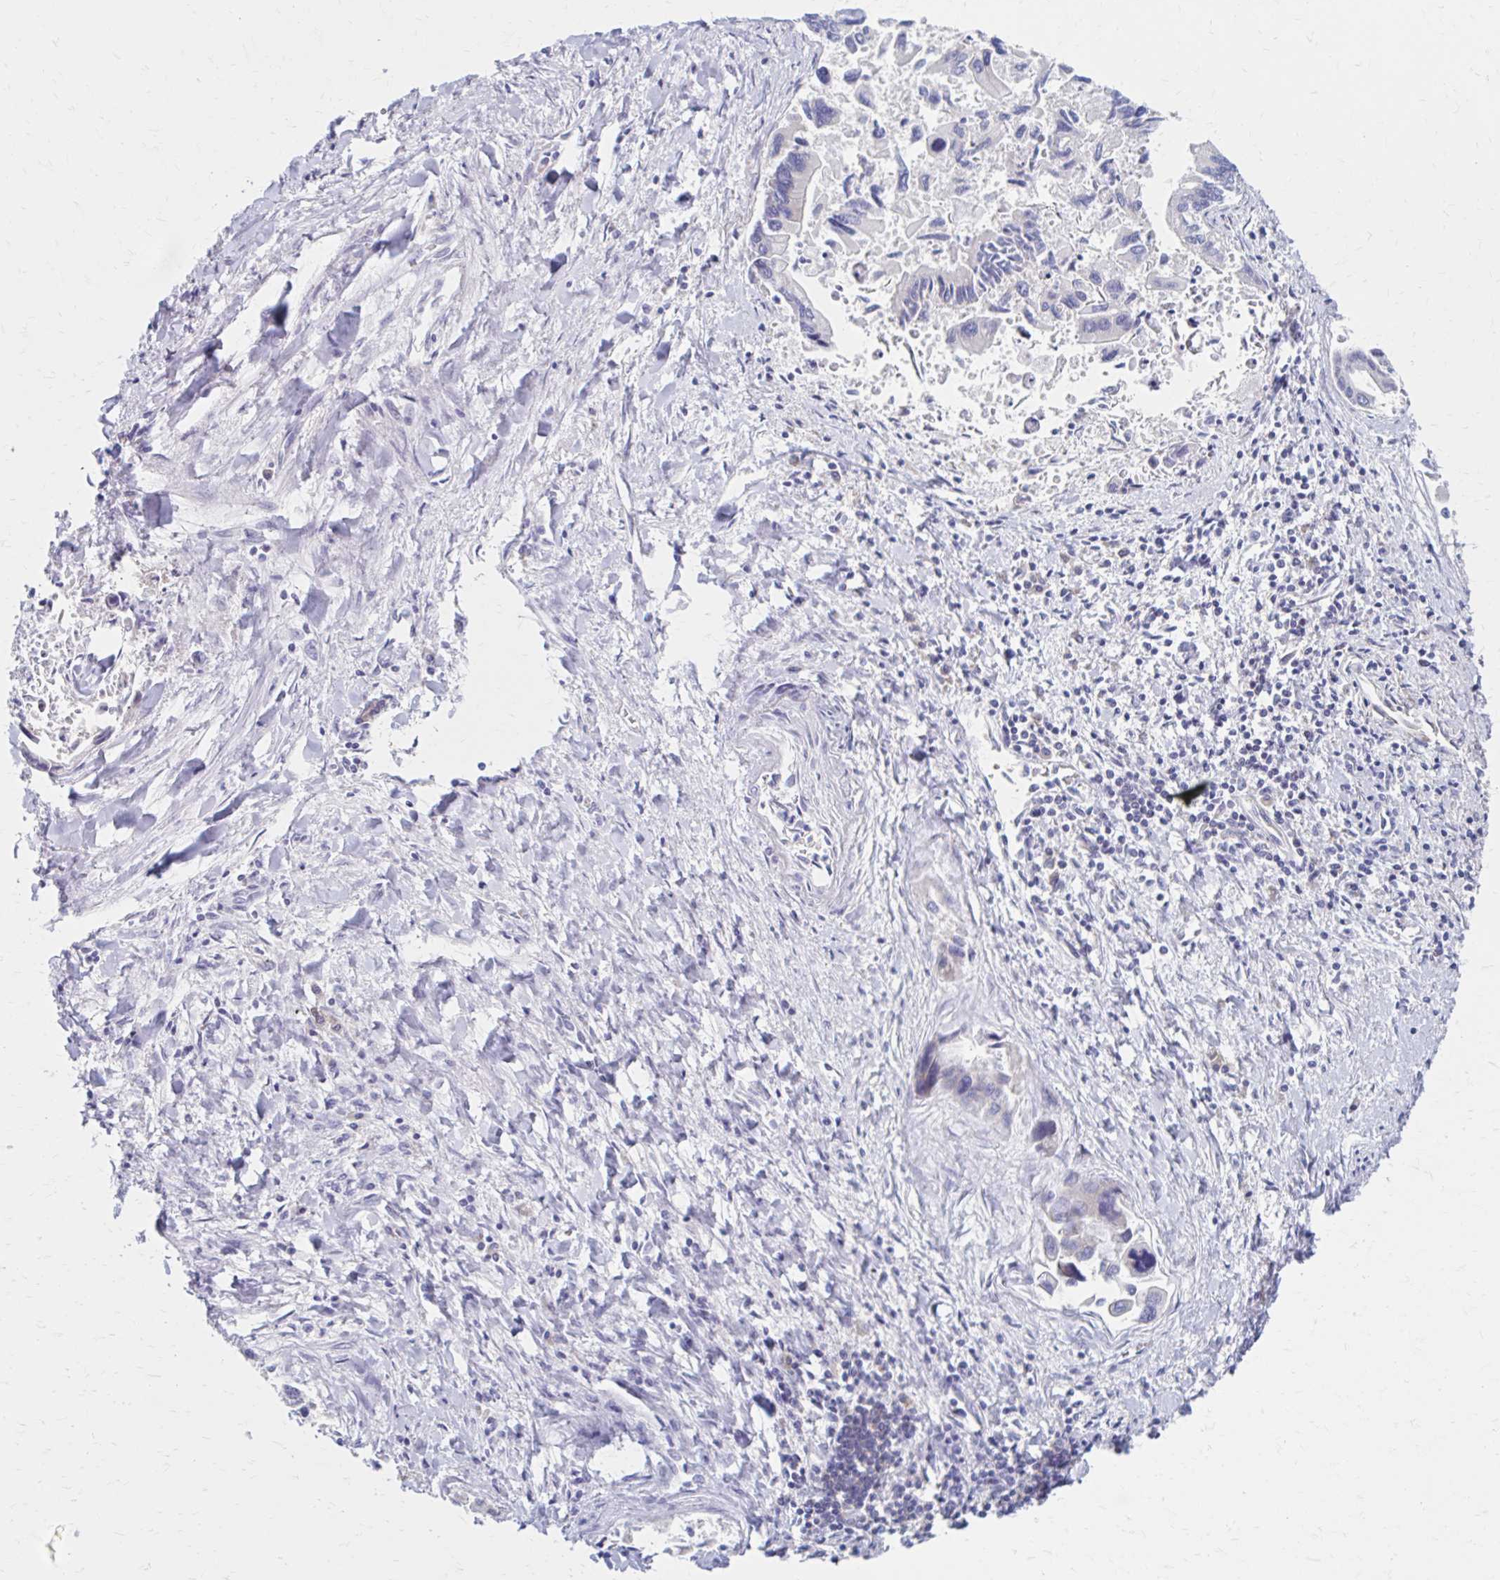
{"staining": {"intensity": "negative", "quantity": "none", "location": "none"}, "tissue": "liver cancer", "cell_type": "Tumor cells", "image_type": "cancer", "snomed": [{"axis": "morphology", "description": "Cholangiocarcinoma"}, {"axis": "topography", "description": "Liver"}], "caption": "High magnification brightfield microscopy of cholangiocarcinoma (liver) stained with DAB (brown) and counterstained with hematoxylin (blue): tumor cells show no significant expression.", "gene": "RPL27A", "patient": {"sex": "male", "age": 66}}